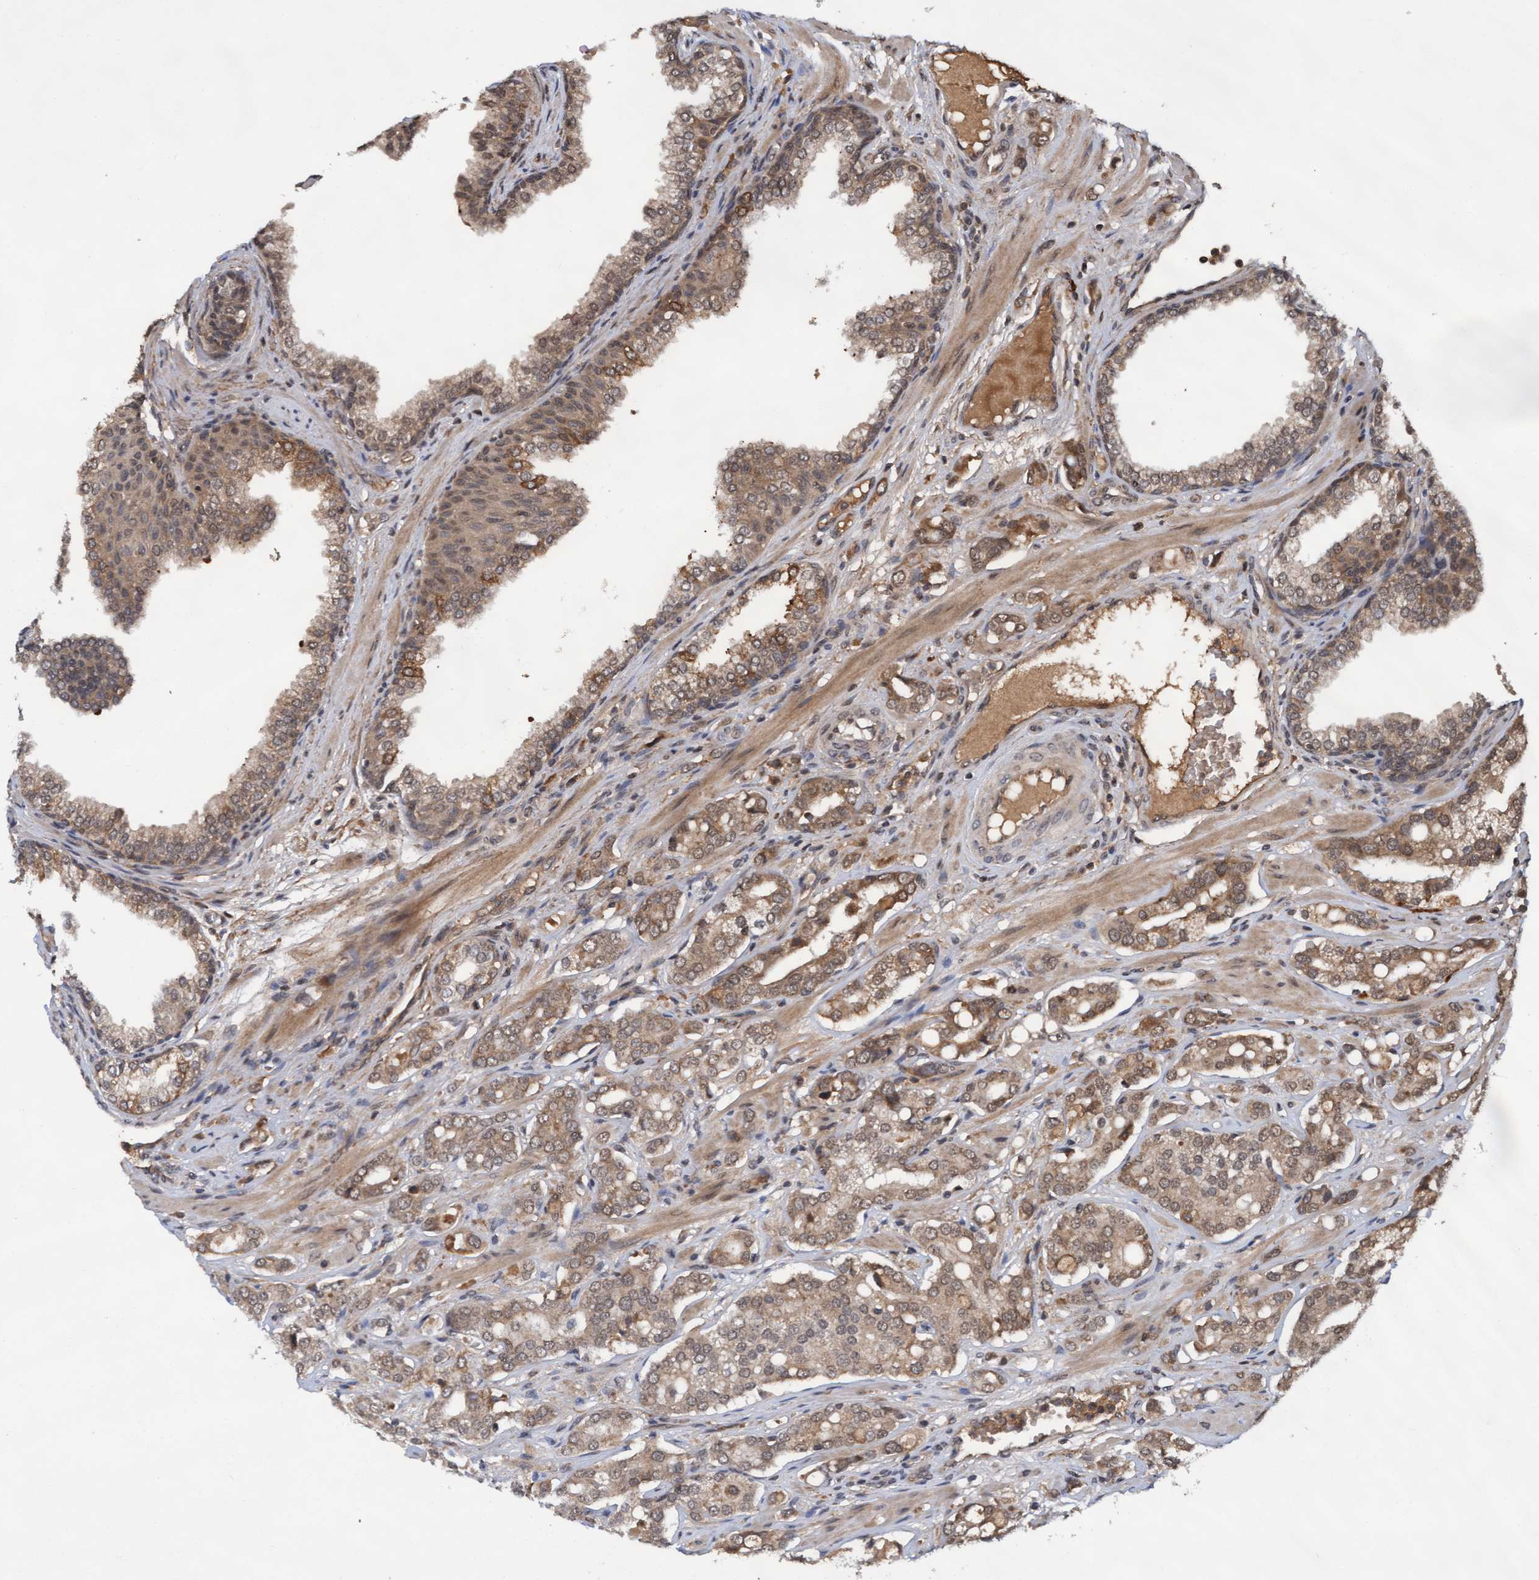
{"staining": {"intensity": "moderate", "quantity": ">75%", "location": "cytoplasmic/membranous,nuclear"}, "tissue": "prostate cancer", "cell_type": "Tumor cells", "image_type": "cancer", "snomed": [{"axis": "morphology", "description": "Adenocarcinoma, High grade"}, {"axis": "topography", "description": "Prostate"}], "caption": "A brown stain labels moderate cytoplasmic/membranous and nuclear expression of a protein in prostate cancer (adenocarcinoma (high-grade)) tumor cells.", "gene": "WASF1", "patient": {"sex": "male", "age": 52}}